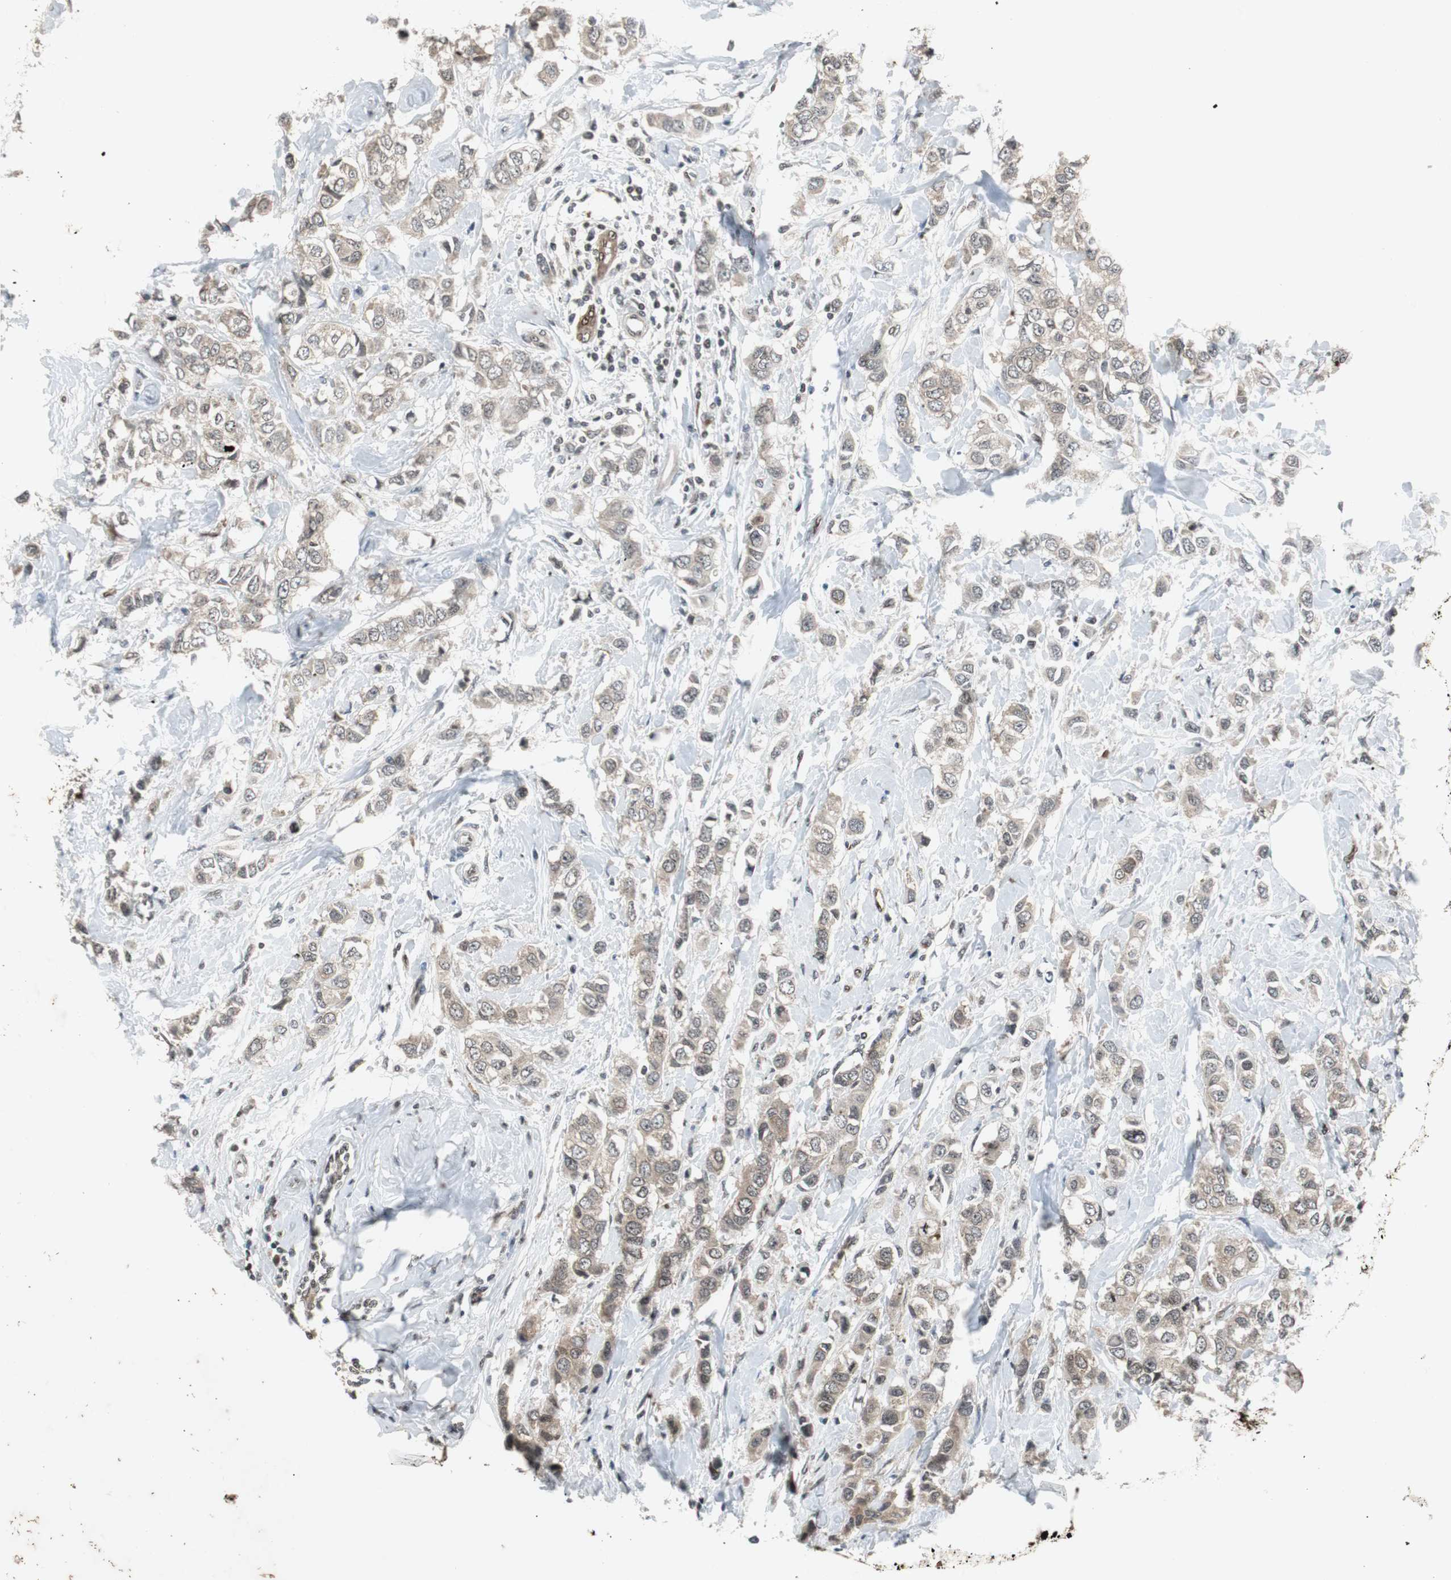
{"staining": {"intensity": "weak", "quantity": ">75%", "location": "cytoplasmic/membranous"}, "tissue": "breast cancer", "cell_type": "Tumor cells", "image_type": "cancer", "snomed": [{"axis": "morphology", "description": "Duct carcinoma"}, {"axis": "topography", "description": "Breast"}], "caption": "The immunohistochemical stain labels weak cytoplasmic/membranous positivity in tumor cells of infiltrating ductal carcinoma (breast) tissue. The staining is performed using DAB brown chromogen to label protein expression. The nuclei are counter-stained blue using hematoxylin.", "gene": "SMAD1", "patient": {"sex": "female", "age": 50}}